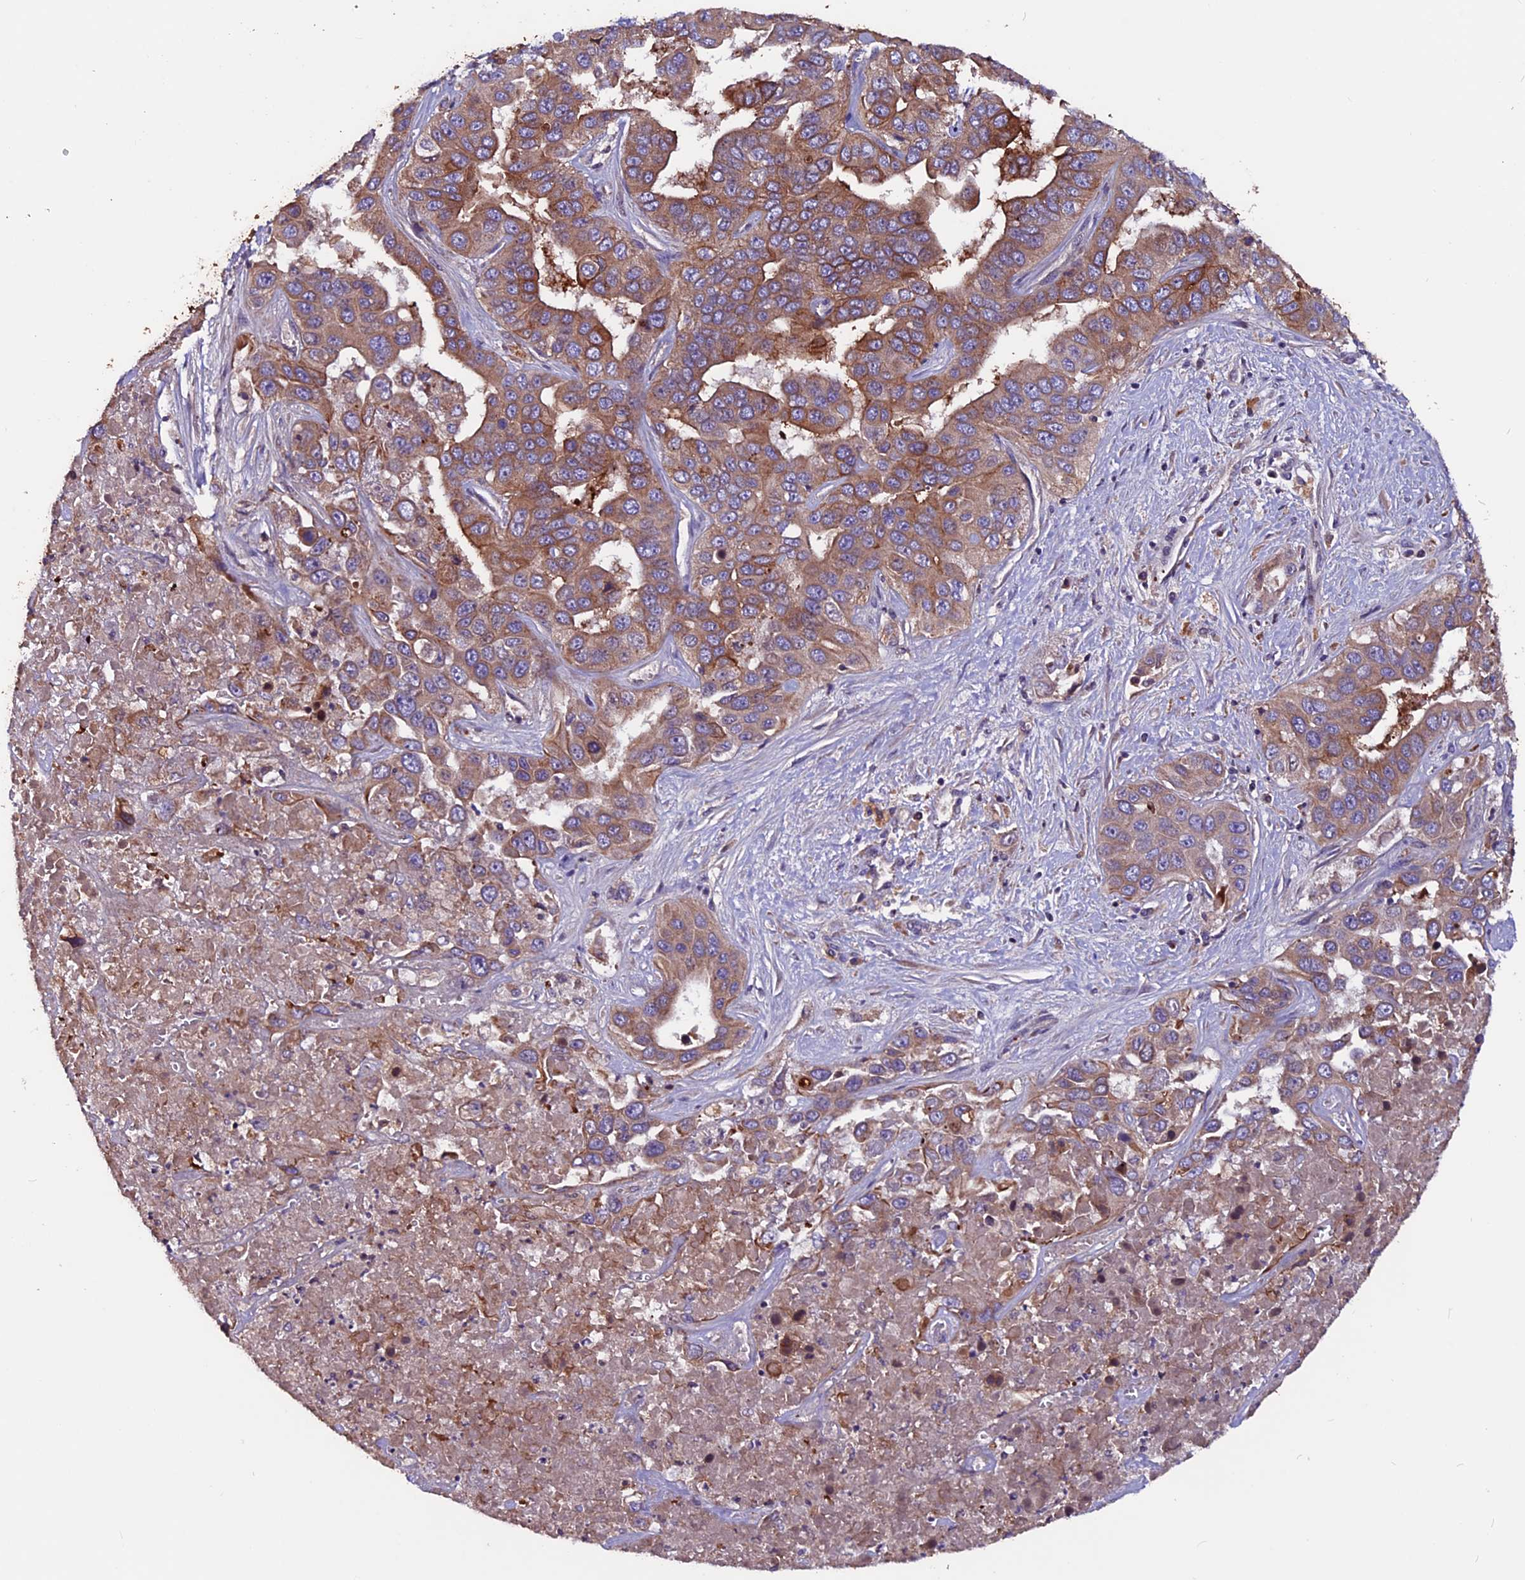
{"staining": {"intensity": "moderate", "quantity": "25%-75%", "location": "cytoplasmic/membranous"}, "tissue": "liver cancer", "cell_type": "Tumor cells", "image_type": "cancer", "snomed": [{"axis": "morphology", "description": "Cholangiocarcinoma"}, {"axis": "topography", "description": "Liver"}], "caption": "Tumor cells show medium levels of moderate cytoplasmic/membranous positivity in approximately 25%-75% of cells in liver cholangiocarcinoma.", "gene": "ZNF598", "patient": {"sex": "female", "age": 52}}